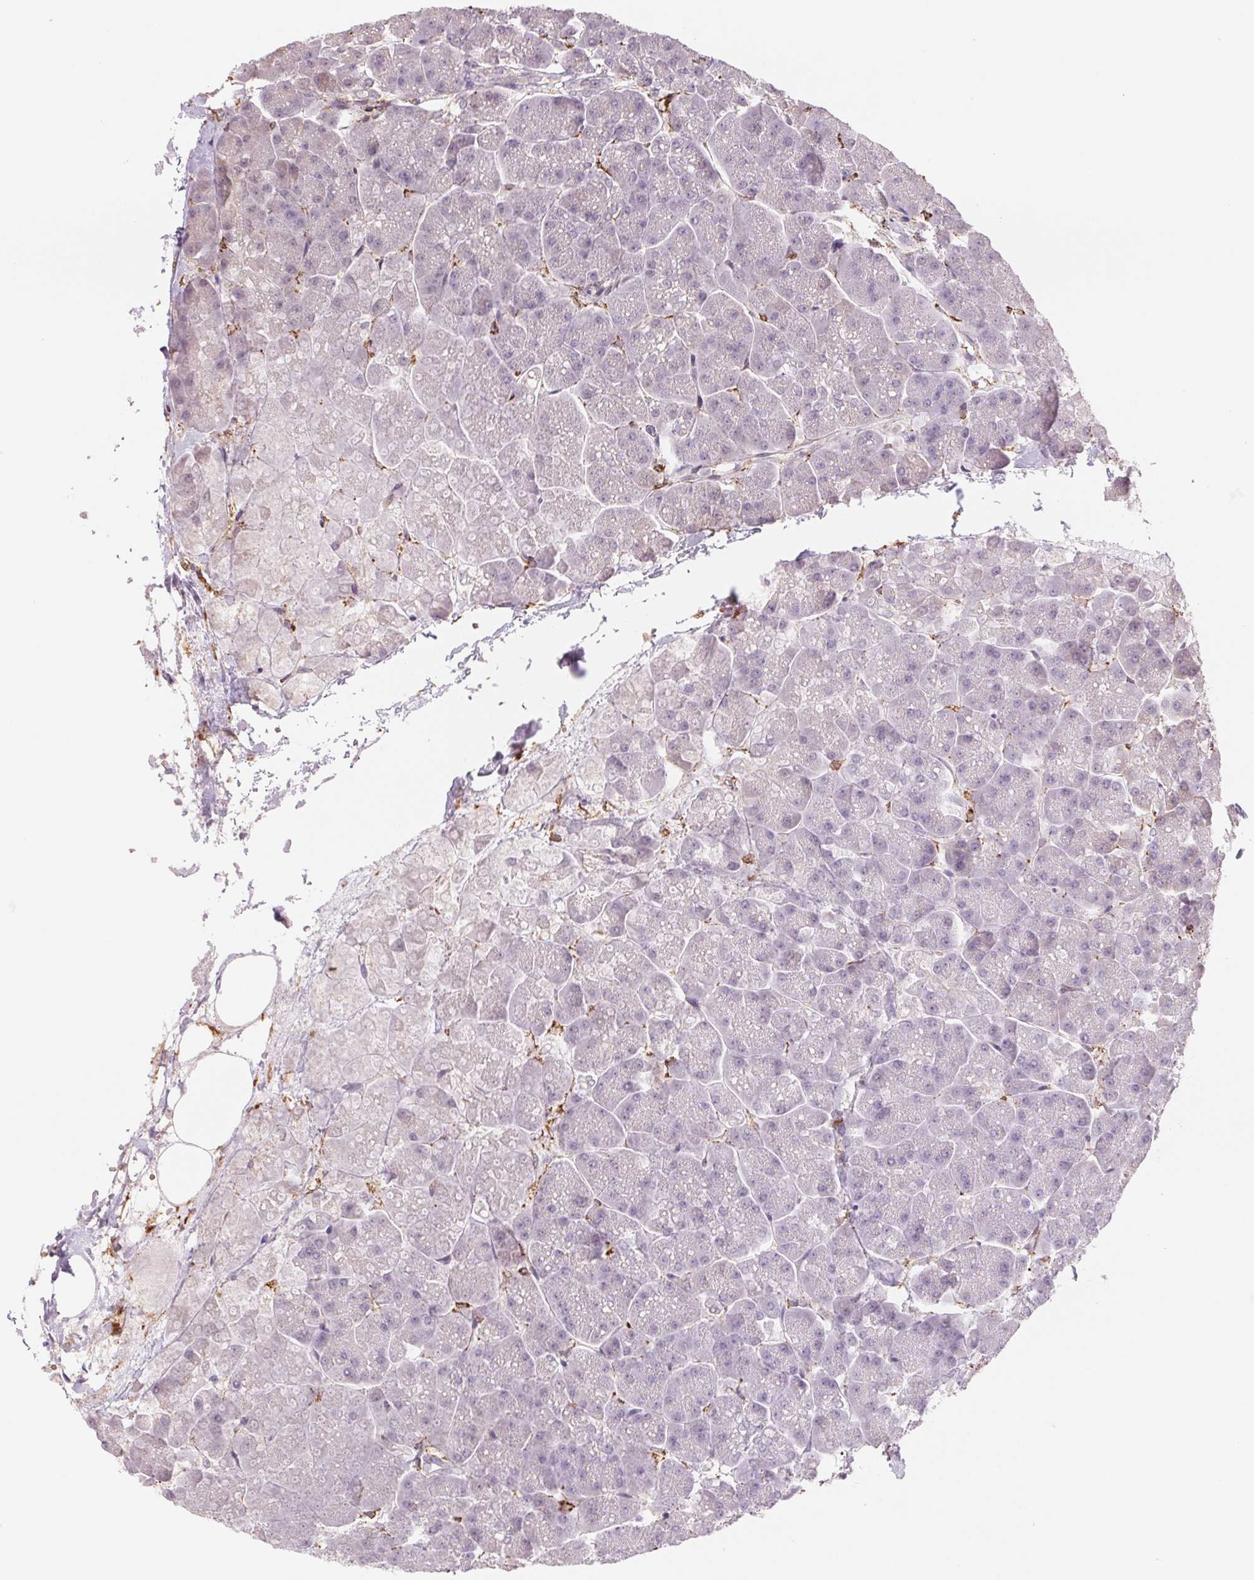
{"staining": {"intensity": "negative", "quantity": "none", "location": "none"}, "tissue": "pancreas", "cell_type": "Exocrine glandular cells", "image_type": "normal", "snomed": [{"axis": "morphology", "description": "Normal tissue, NOS"}, {"axis": "topography", "description": "Pancreas"}, {"axis": "topography", "description": "Peripheral nerve tissue"}], "caption": "DAB immunohistochemical staining of unremarkable pancreas exhibits no significant staining in exocrine glandular cells.", "gene": "FKBP10", "patient": {"sex": "male", "age": 54}}